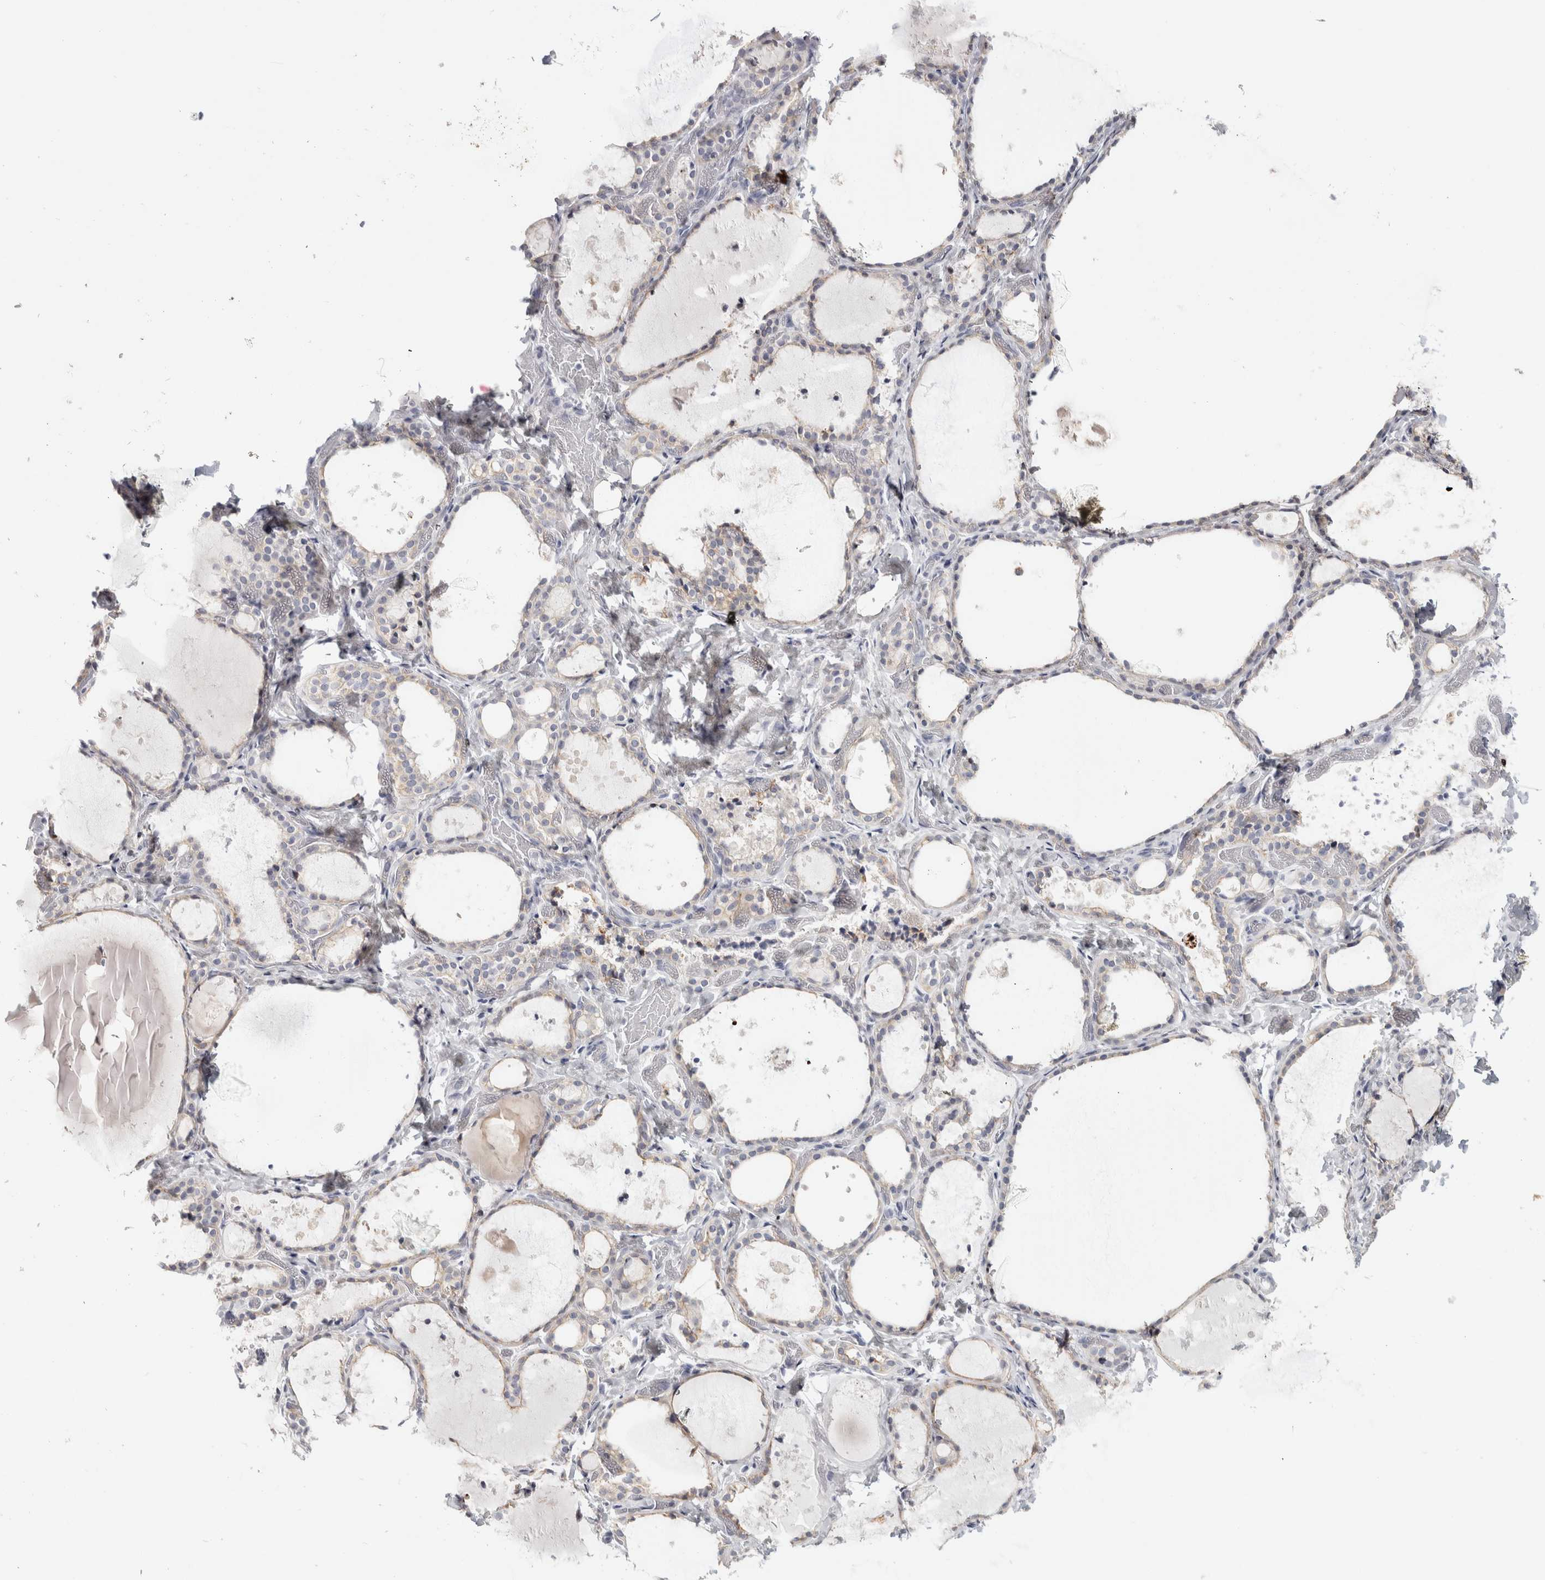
{"staining": {"intensity": "negative", "quantity": "none", "location": "none"}, "tissue": "thyroid gland", "cell_type": "Glandular cells", "image_type": "normal", "snomed": [{"axis": "morphology", "description": "Normal tissue, NOS"}, {"axis": "topography", "description": "Thyroid gland"}], "caption": "Normal thyroid gland was stained to show a protein in brown. There is no significant expression in glandular cells.", "gene": "RPH3AL", "patient": {"sex": "female", "age": 44}}